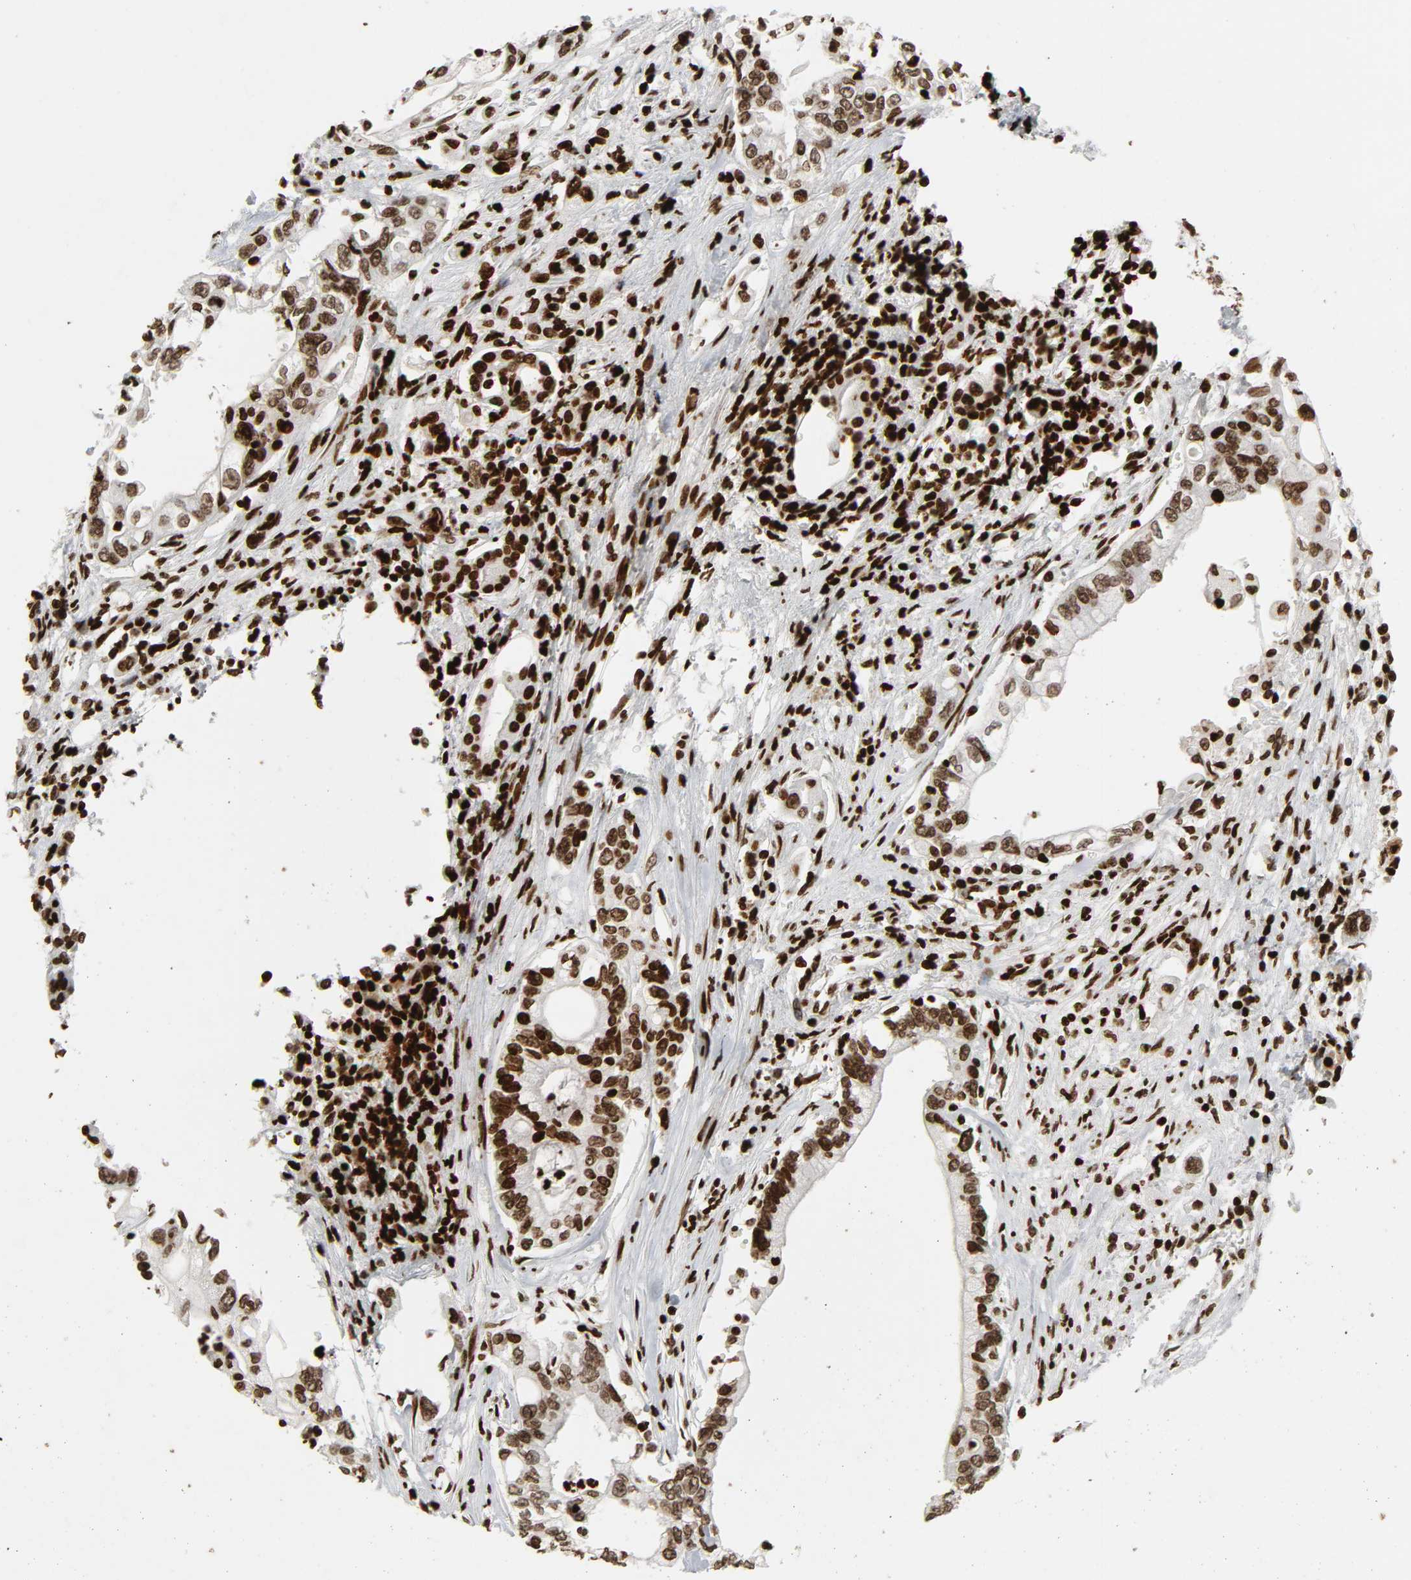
{"staining": {"intensity": "moderate", "quantity": ">75%", "location": "nuclear"}, "tissue": "pancreatic cancer", "cell_type": "Tumor cells", "image_type": "cancer", "snomed": [{"axis": "morphology", "description": "Normal tissue, NOS"}, {"axis": "topography", "description": "Pancreas"}], "caption": "Pancreatic cancer stained with DAB immunohistochemistry (IHC) reveals medium levels of moderate nuclear expression in approximately >75% of tumor cells. The protein is stained brown, and the nuclei are stained in blue (DAB (3,3'-diaminobenzidine) IHC with brightfield microscopy, high magnification).", "gene": "RXRA", "patient": {"sex": "male", "age": 42}}